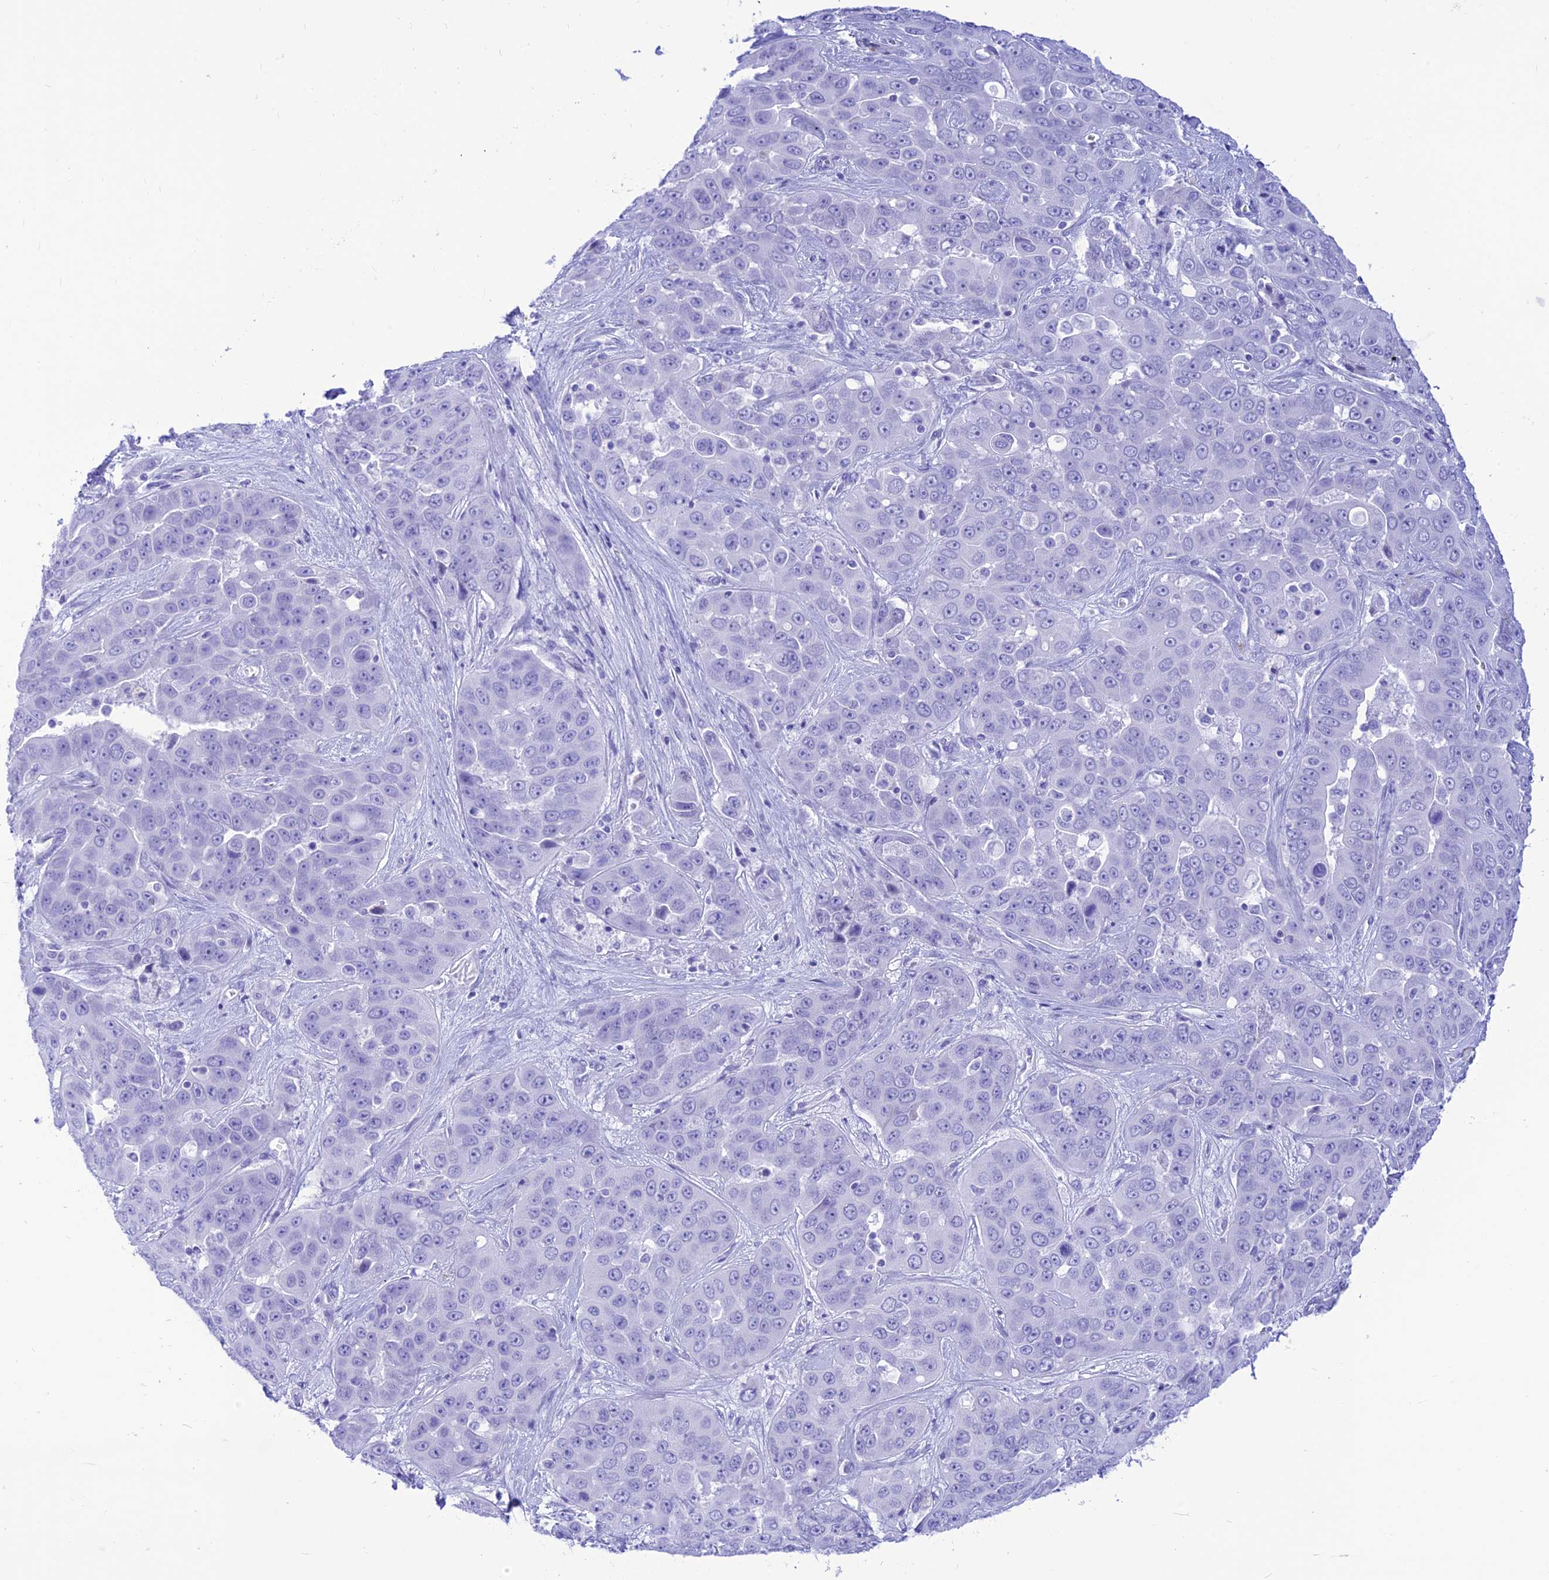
{"staining": {"intensity": "negative", "quantity": "none", "location": "none"}, "tissue": "liver cancer", "cell_type": "Tumor cells", "image_type": "cancer", "snomed": [{"axis": "morphology", "description": "Cholangiocarcinoma"}, {"axis": "topography", "description": "Liver"}], "caption": "A photomicrograph of liver cancer (cholangiocarcinoma) stained for a protein exhibits no brown staining in tumor cells.", "gene": "PRNP", "patient": {"sex": "female", "age": 52}}